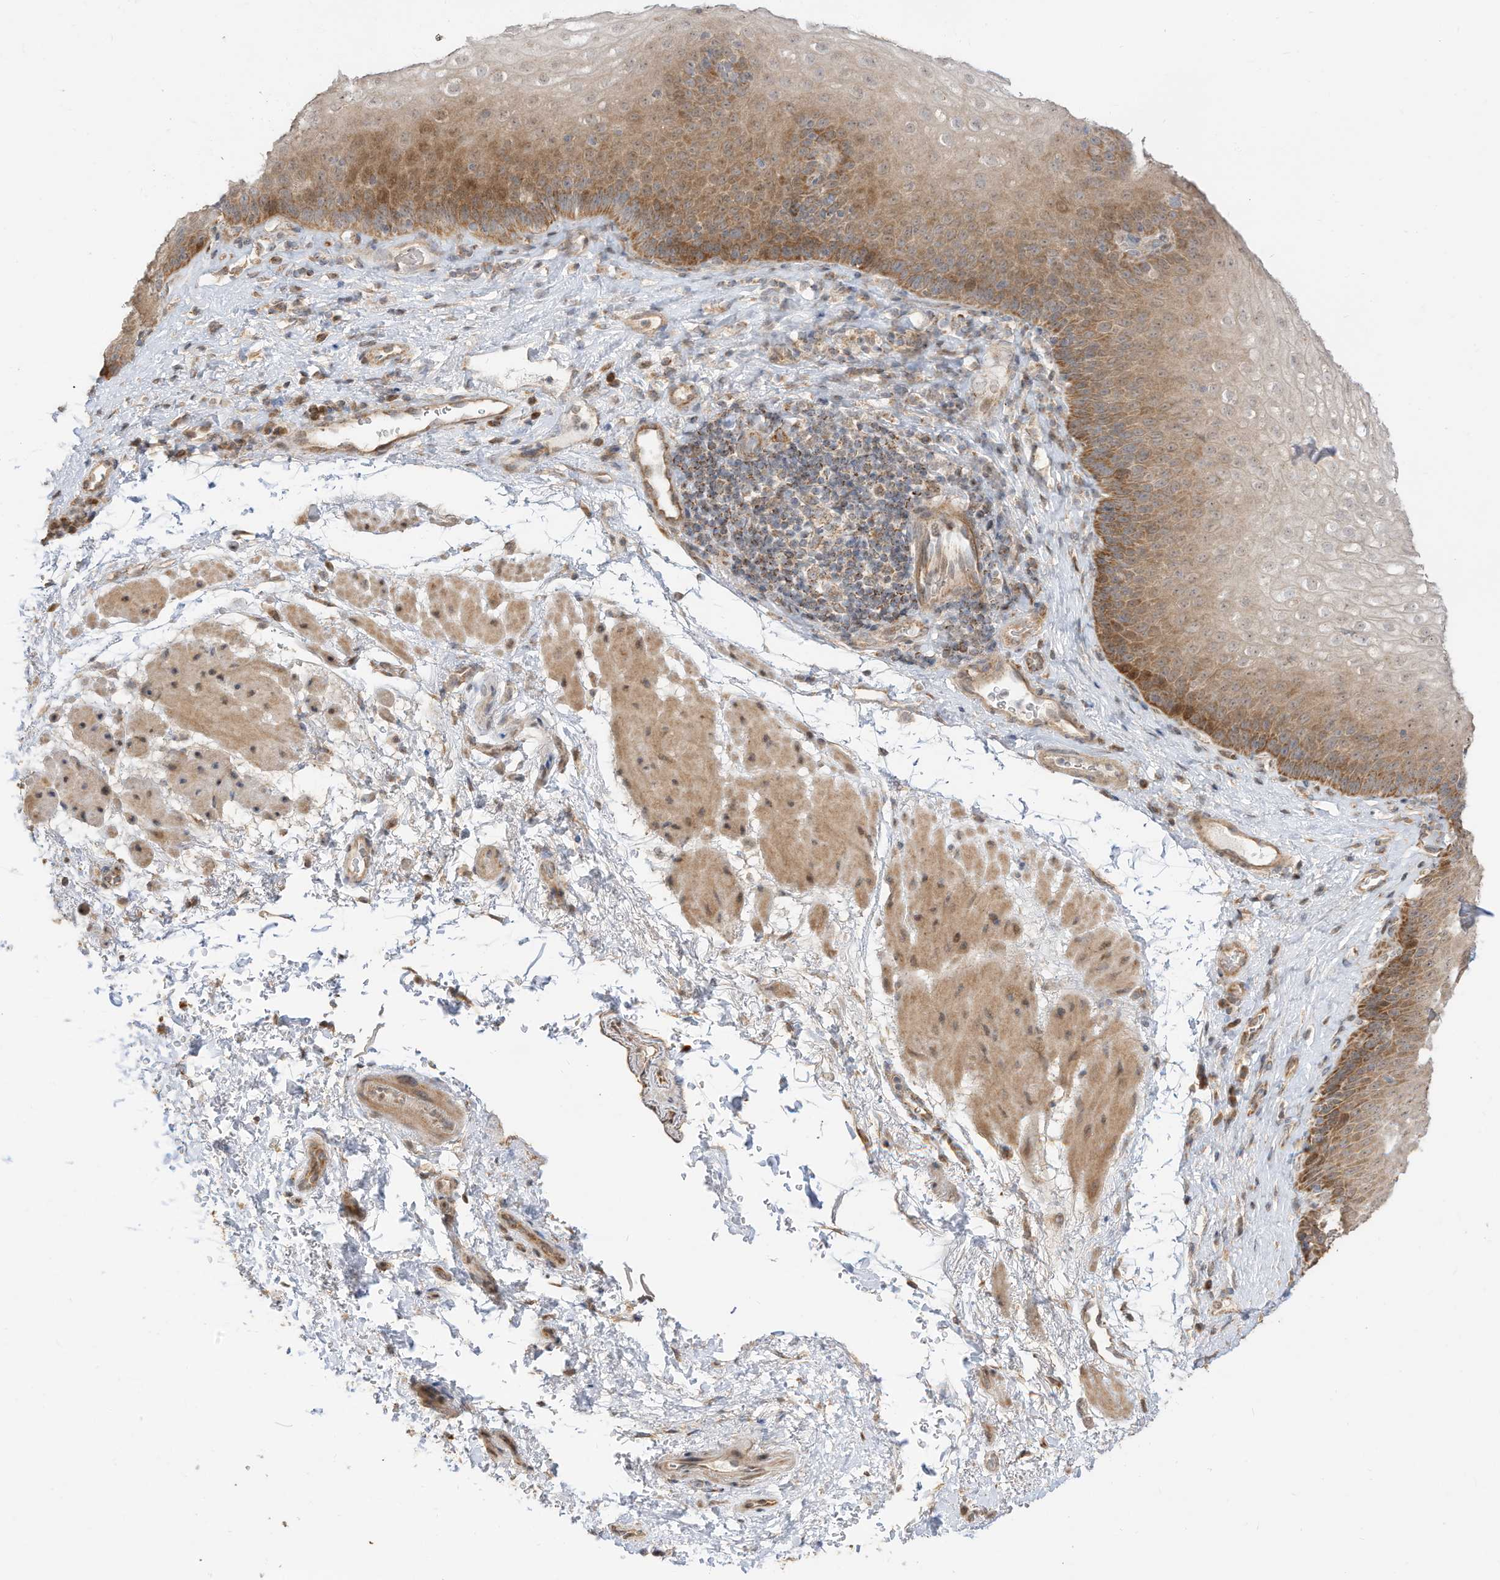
{"staining": {"intensity": "strong", "quantity": "25%-75%", "location": "cytoplasmic/membranous"}, "tissue": "esophagus", "cell_type": "Squamous epithelial cells", "image_type": "normal", "snomed": [{"axis": "morphology", "description": "Normal tissue, NOS"}, {"axis": "topography", "description": "Esophagus"}], "caption": "IHC of normal esophagus demonstrates high levels of strong cytoplasmic/membranous positivity in about 25%-75% of squamous epithelial cells. (DAB IHC, brown staining for protein, blue staining for nuclei).", "gene": "CAGE1", "patient": {"sex": "female", "age": 66}}